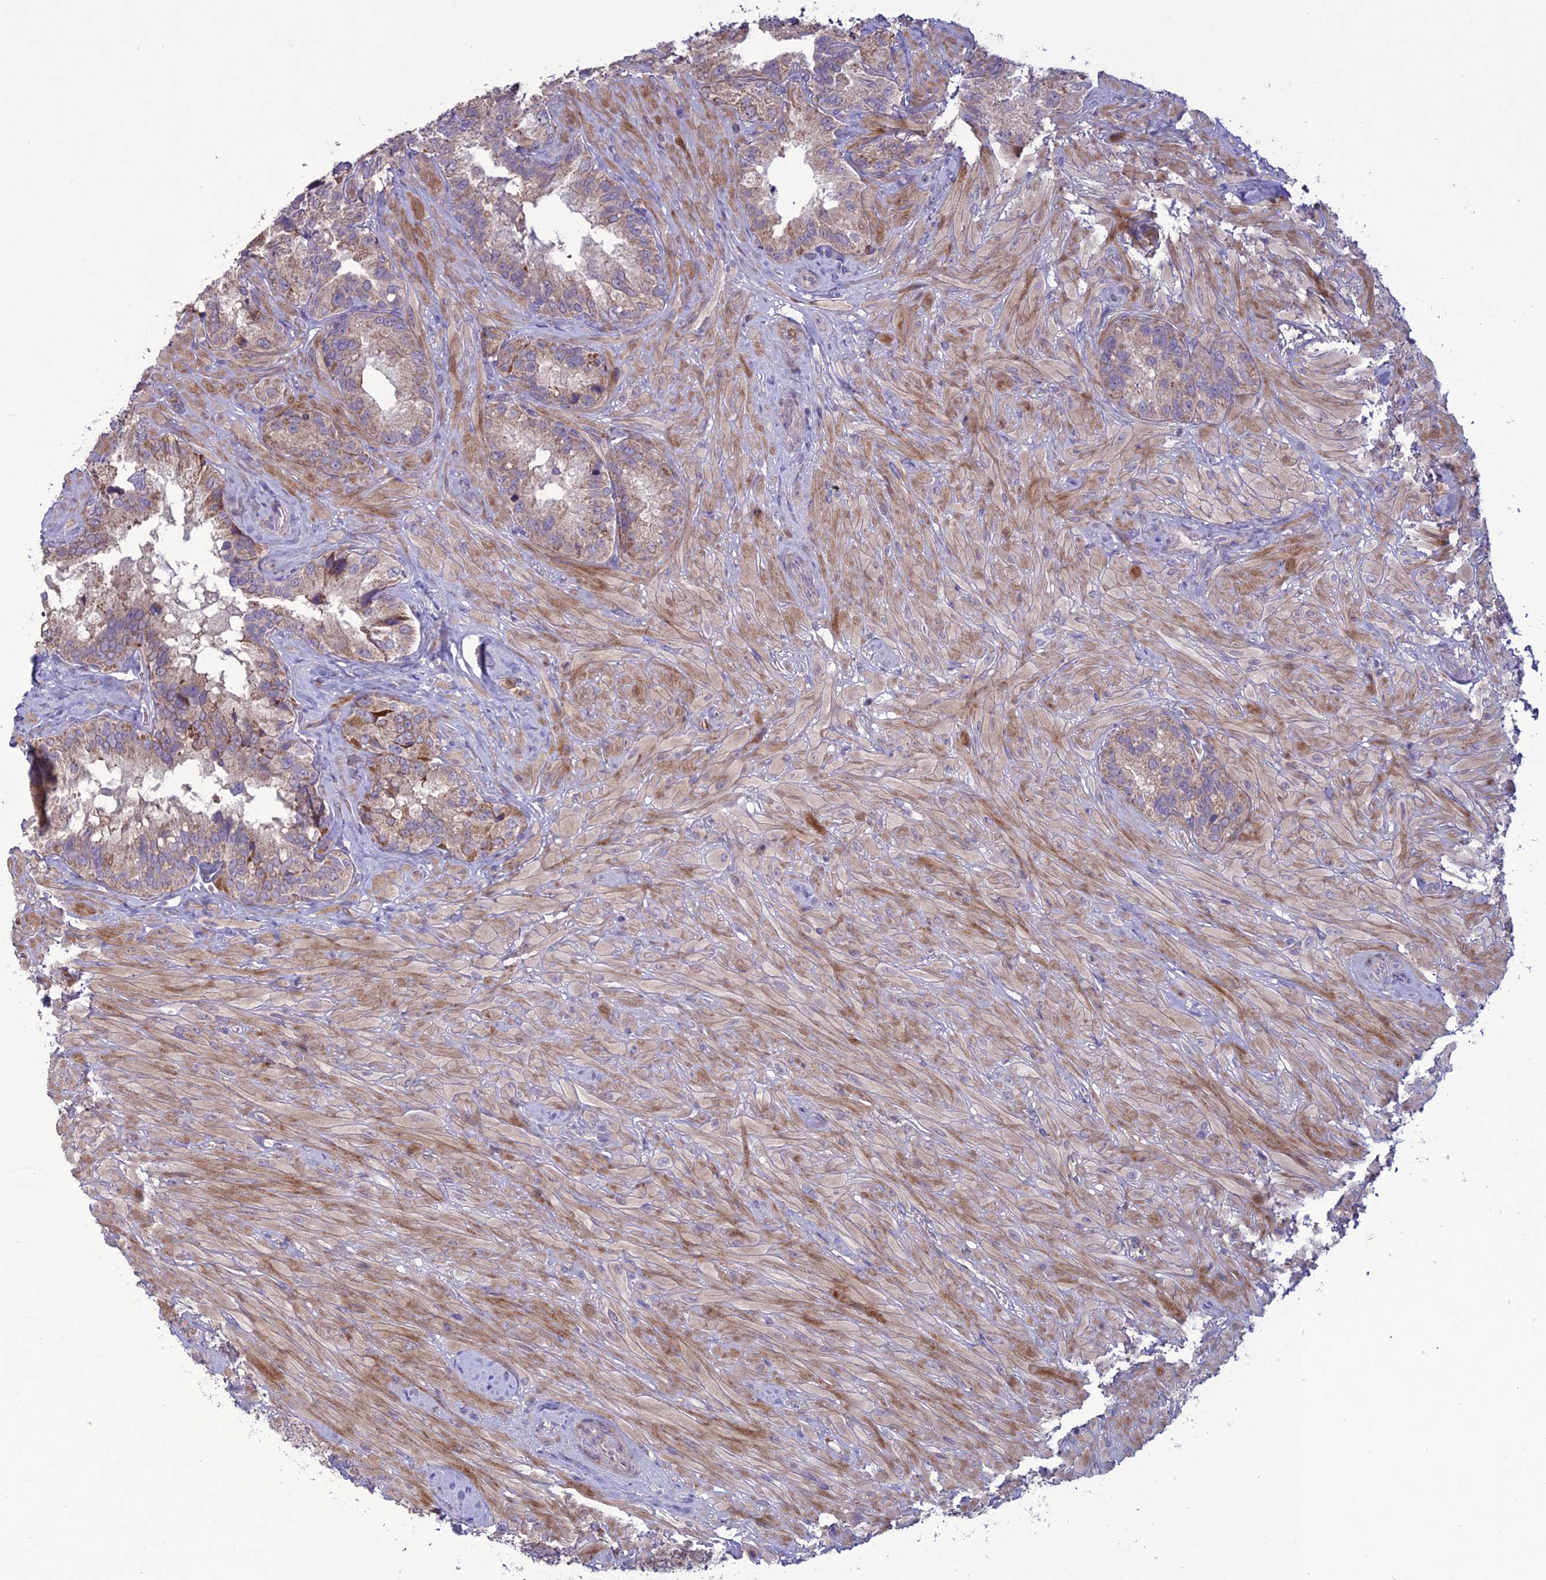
{"staining": {"intensity": "moderate", "quantity": "25%-75%", "location": "cytoplasmic/membranous"}, "tissue": "seminal vesicle", "cell_type": "Glandular cells", "image_type": "normal", "snomed": [{"axis": "morphology", "description": "Normal tissue, NOS"}, {"axis": "topography", "description": "Seminal veicle"}, {"axis": "topography", "description": "Peripheral nerve tissue"}], "caption": "Immunohistochemistry (IHC) micrograph of benign human seminal vesicle stained for a protein (brown), which shows medium levels of moderate cytoplasmic/membranous expression in approximately 25%-75% of glandular cells.", "gene": "C2orf76", "patient": {"sex": "male", "age": 67}}